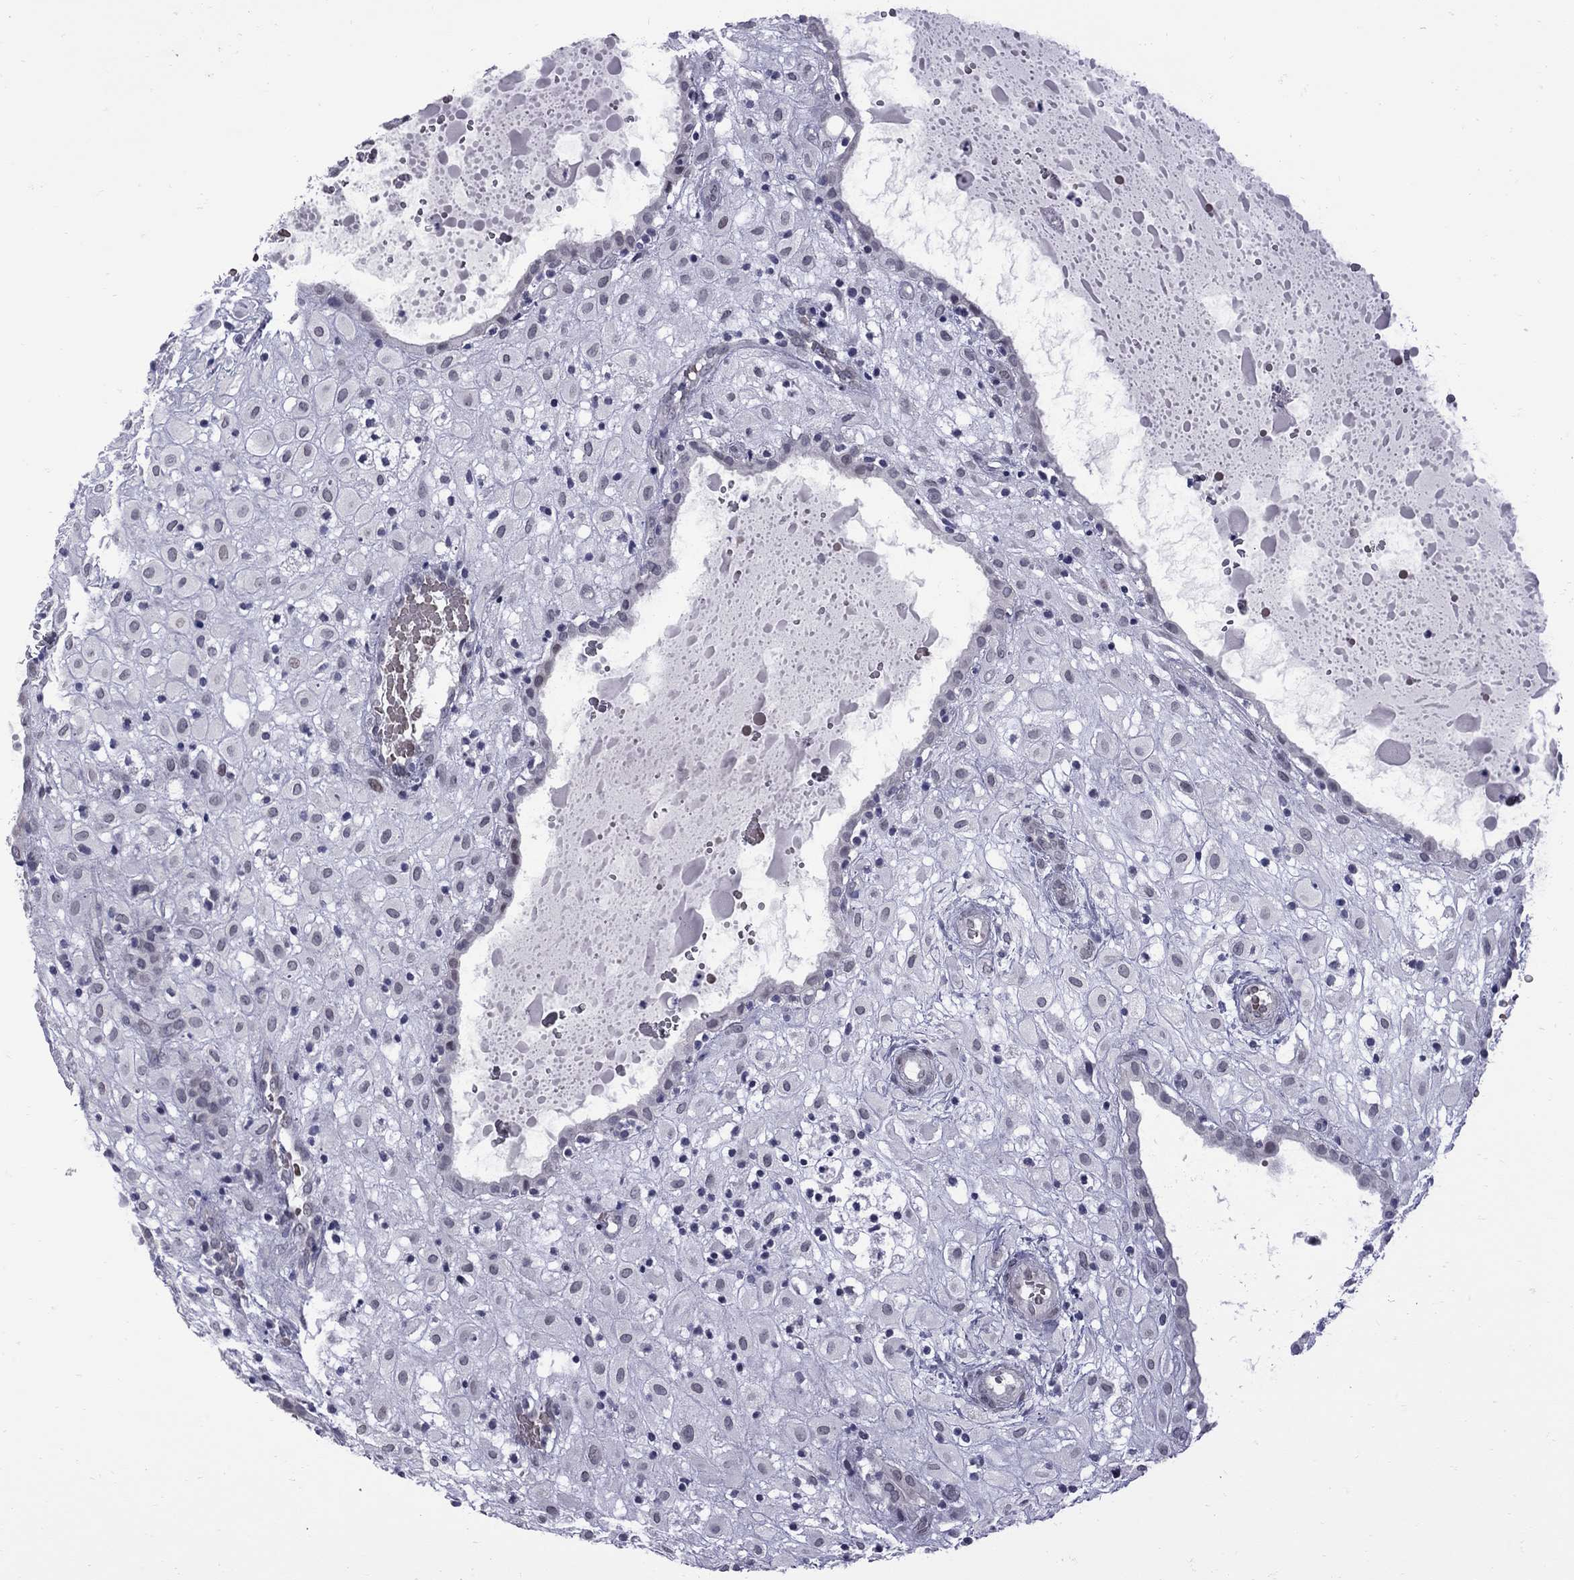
{"staining": {"intensity": "negative", "quantity": "none", "location": "none"}, "tissue": "placenta", "cell_type": "Decidual cells", "image_type": "normal", "snomed": [{"axis": "morphology", "description": "Normal tissue, NOS"}, {"axis": "topography", "description": "Placenta"}], "caption": "The image shows no significant staining in decidual cells of placenta.", "gene": "CLTCL1", "patient": {"sex": "female", "age": 24}}